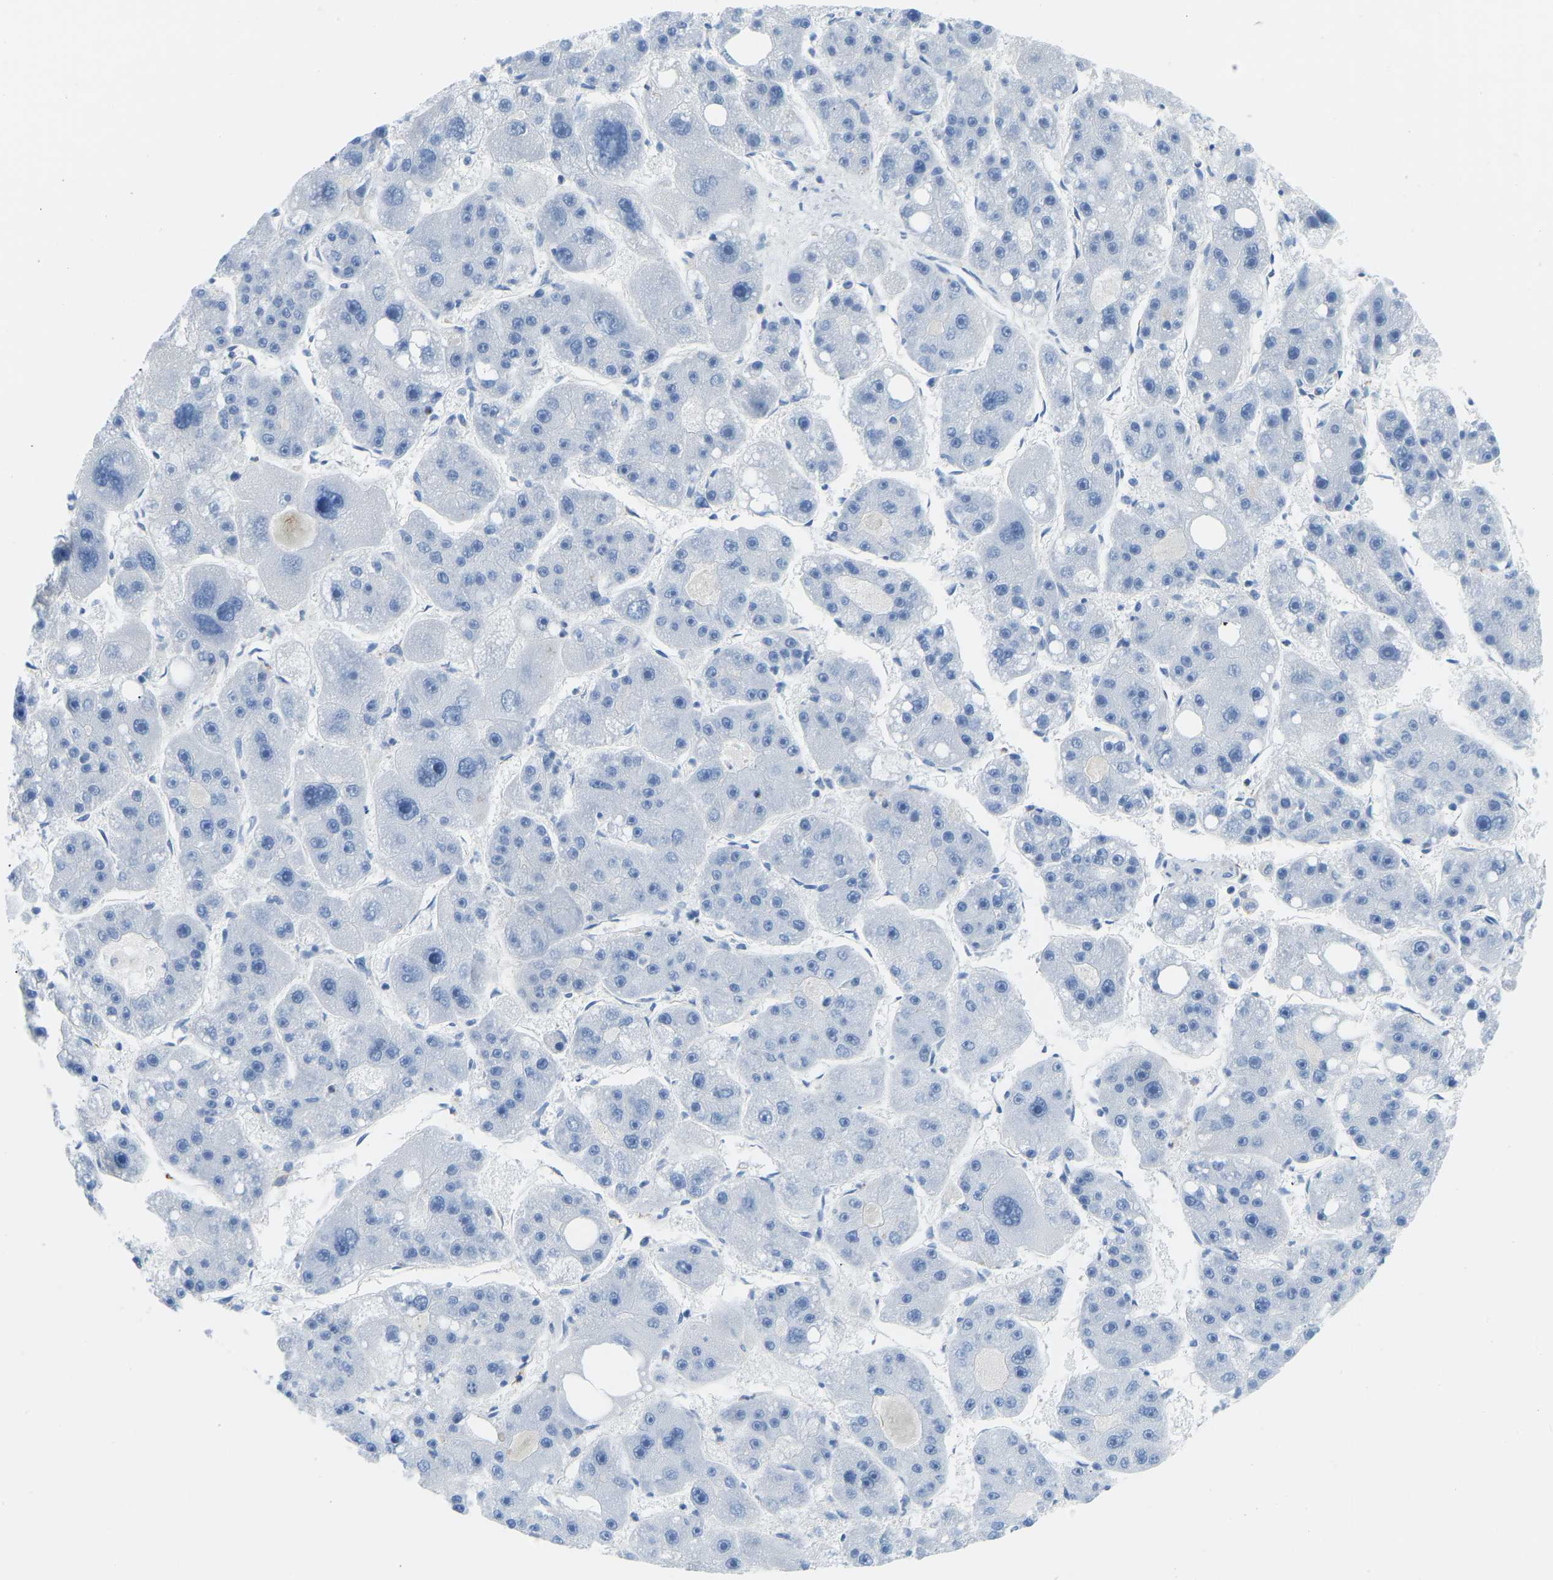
{"staining": {"intensity": "negative", "quantity": "none", "location": "none"}, "tissue": "liver cancer", "cell_type": "Tumor cells", "image_type": "cancer", "snomed": [{"axis": "morphology", "description": "Carcinoma, Hepatocellular, NOS"}, {"axis": "topography", "description": "Liver"}], "caption": "An image of human liver cancer (hepatocellular carcinoma) is negative for staining in tumor cells.", "gene": "COL15A1", "patient": {"sex": "female", "age": 61}}